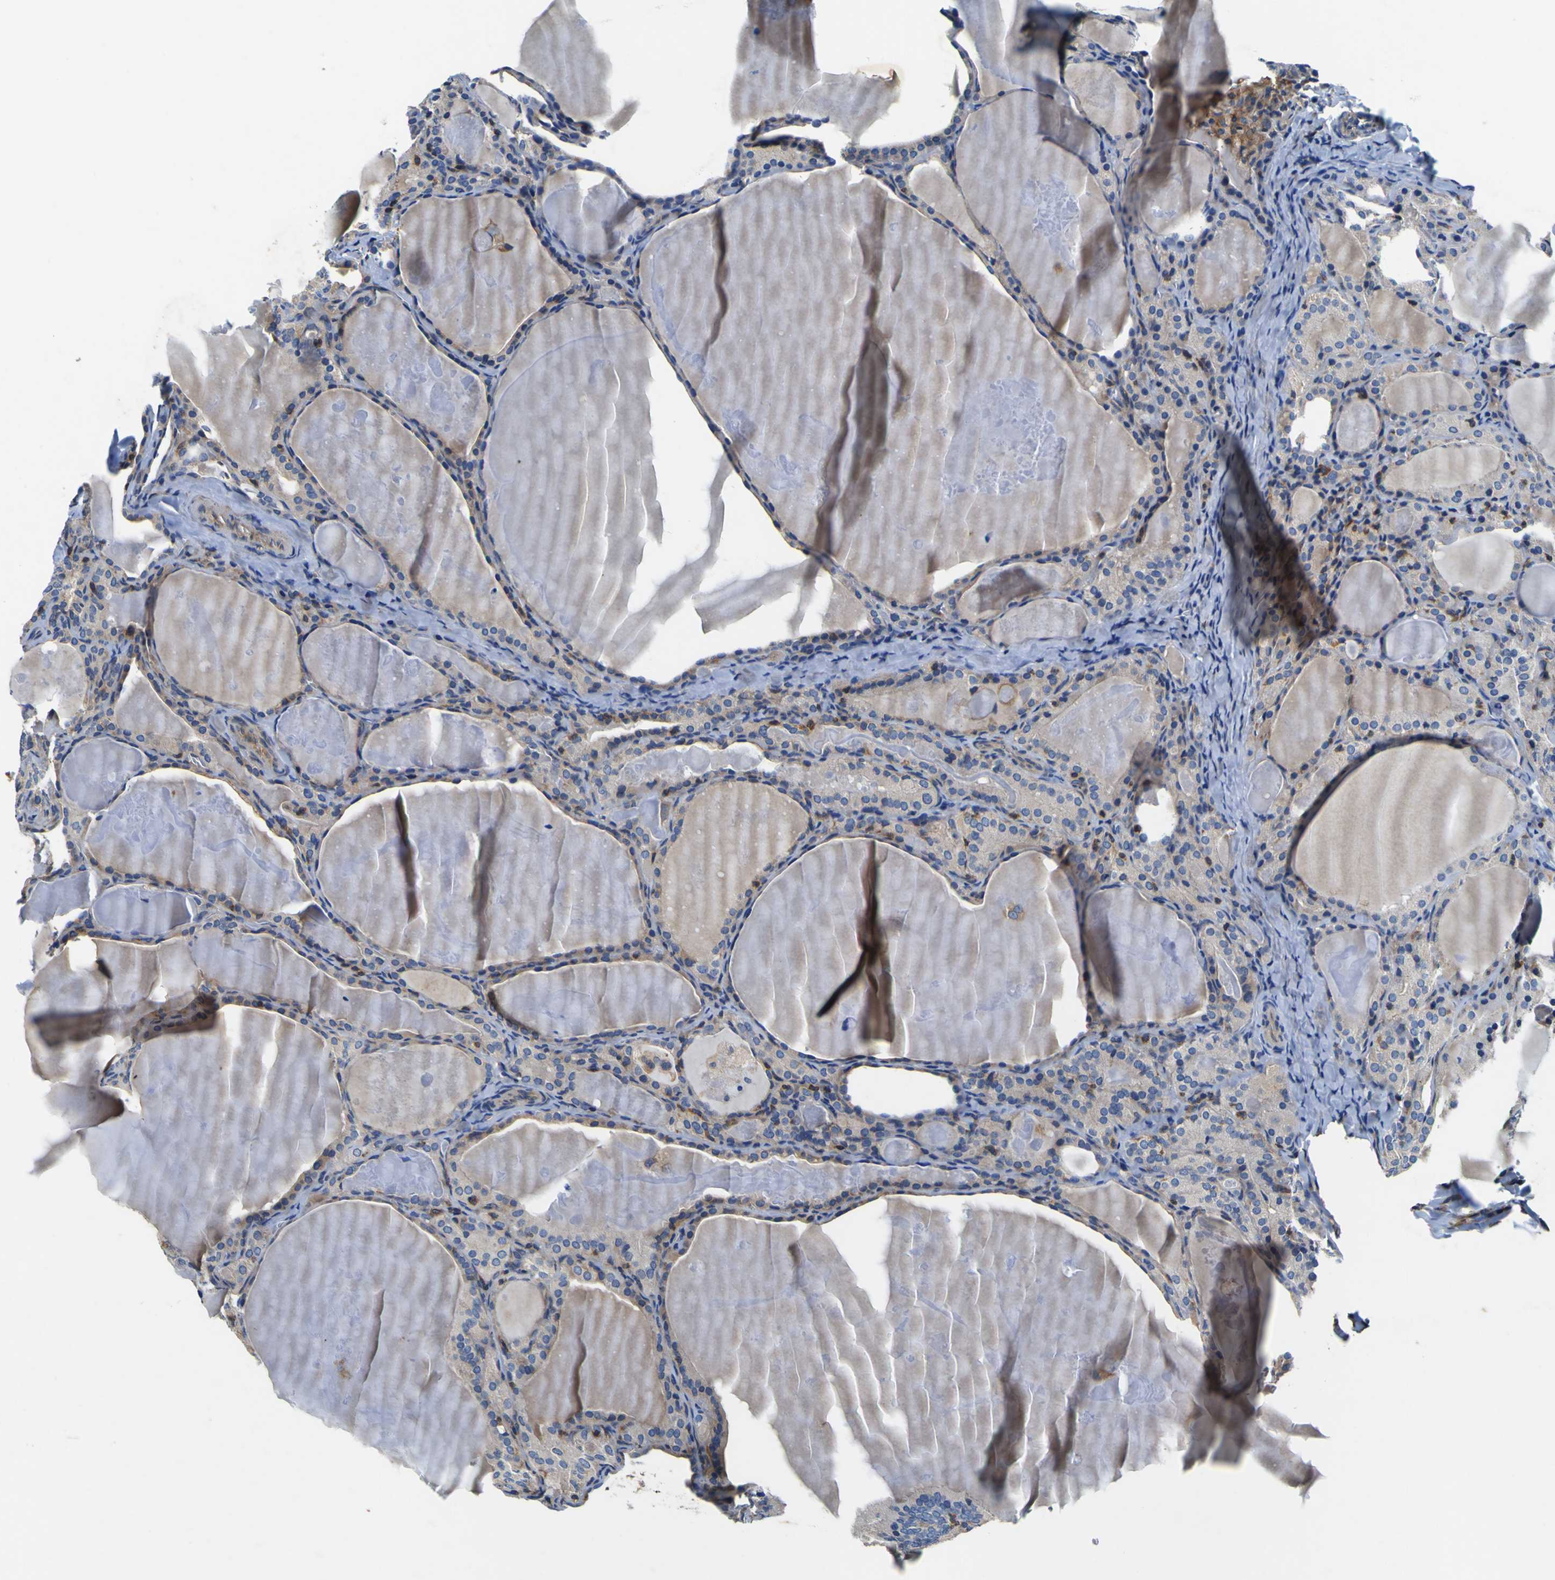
{"staining": {"intensity": "weak", "quantity": ">75%", "location": "cytoplasmic/membranous"}, "tissue": "thyroid cancer", "cell_type": "Tumor cells", "image_type": "cancer", "snomed": [{"axis": "morphology", "description": "Papillary adenocarcinoma, NOS"}, {"axis": "topography", "description": "Thyroid gland"}], "caption": "This is an image of IHC staining of papillary adenocarcinoma (thyroid), which shows weak staining in the cytoplasmic/membranous of tumor cells.", "gene": "CNR2", "patient": {"sex": "female", "age": 42}}